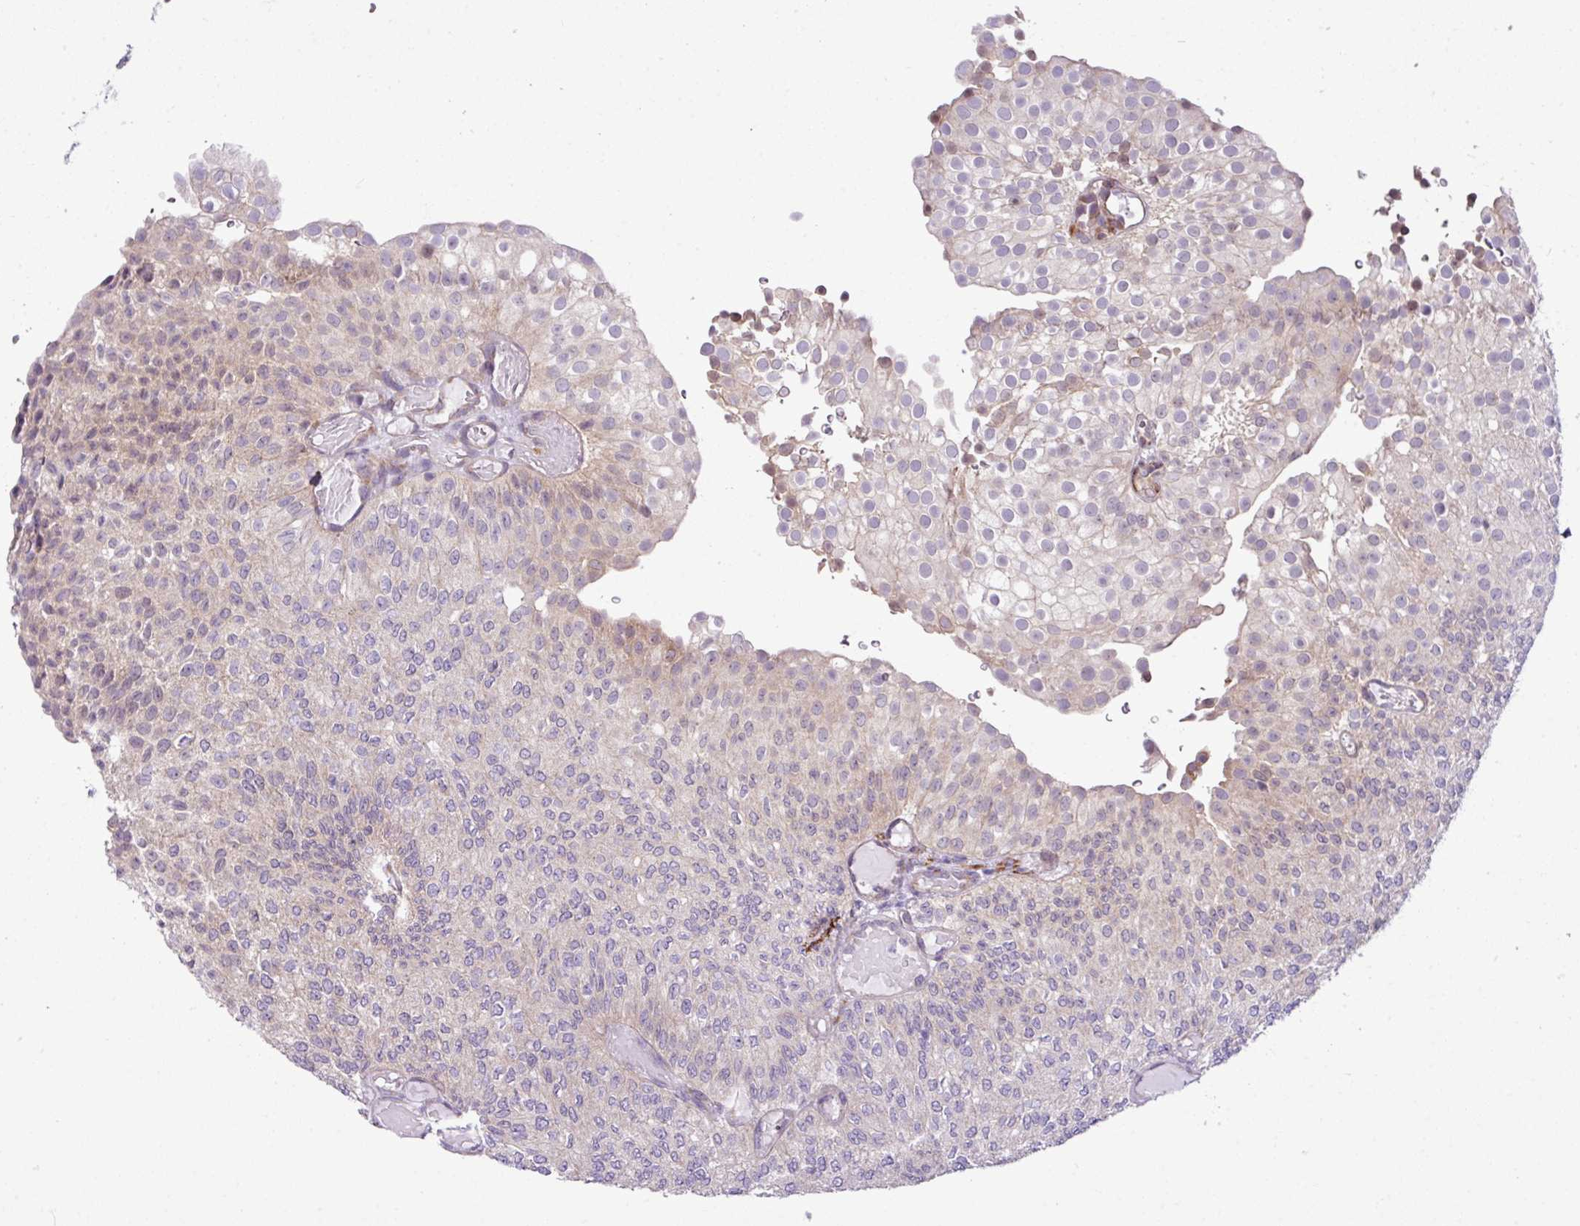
{"staining": {"intensity": "weak", "quantity": "<25%", "location": "cytoplasmic/membranous"}, "tissue": "urothelial cancer", "cell_type": "Tumor cells", "image_type": "cancer", "snomed": [{"axis": "morphology", "description": "Urothelial carcinoma, Low grade"}, {"axis": "topography", "description": "Urinary bladder"}], "caption": "DAB immunohistochemical staining of human urothelial carcinoma (low-grade) shows no significant positivity in tumor cells. (DAB immunohistochemistry (IHC) visualized using brightfield microscopy, high magnification).", "gene": "CFAP97", "patient": {"sex": "male", "age": 78}}